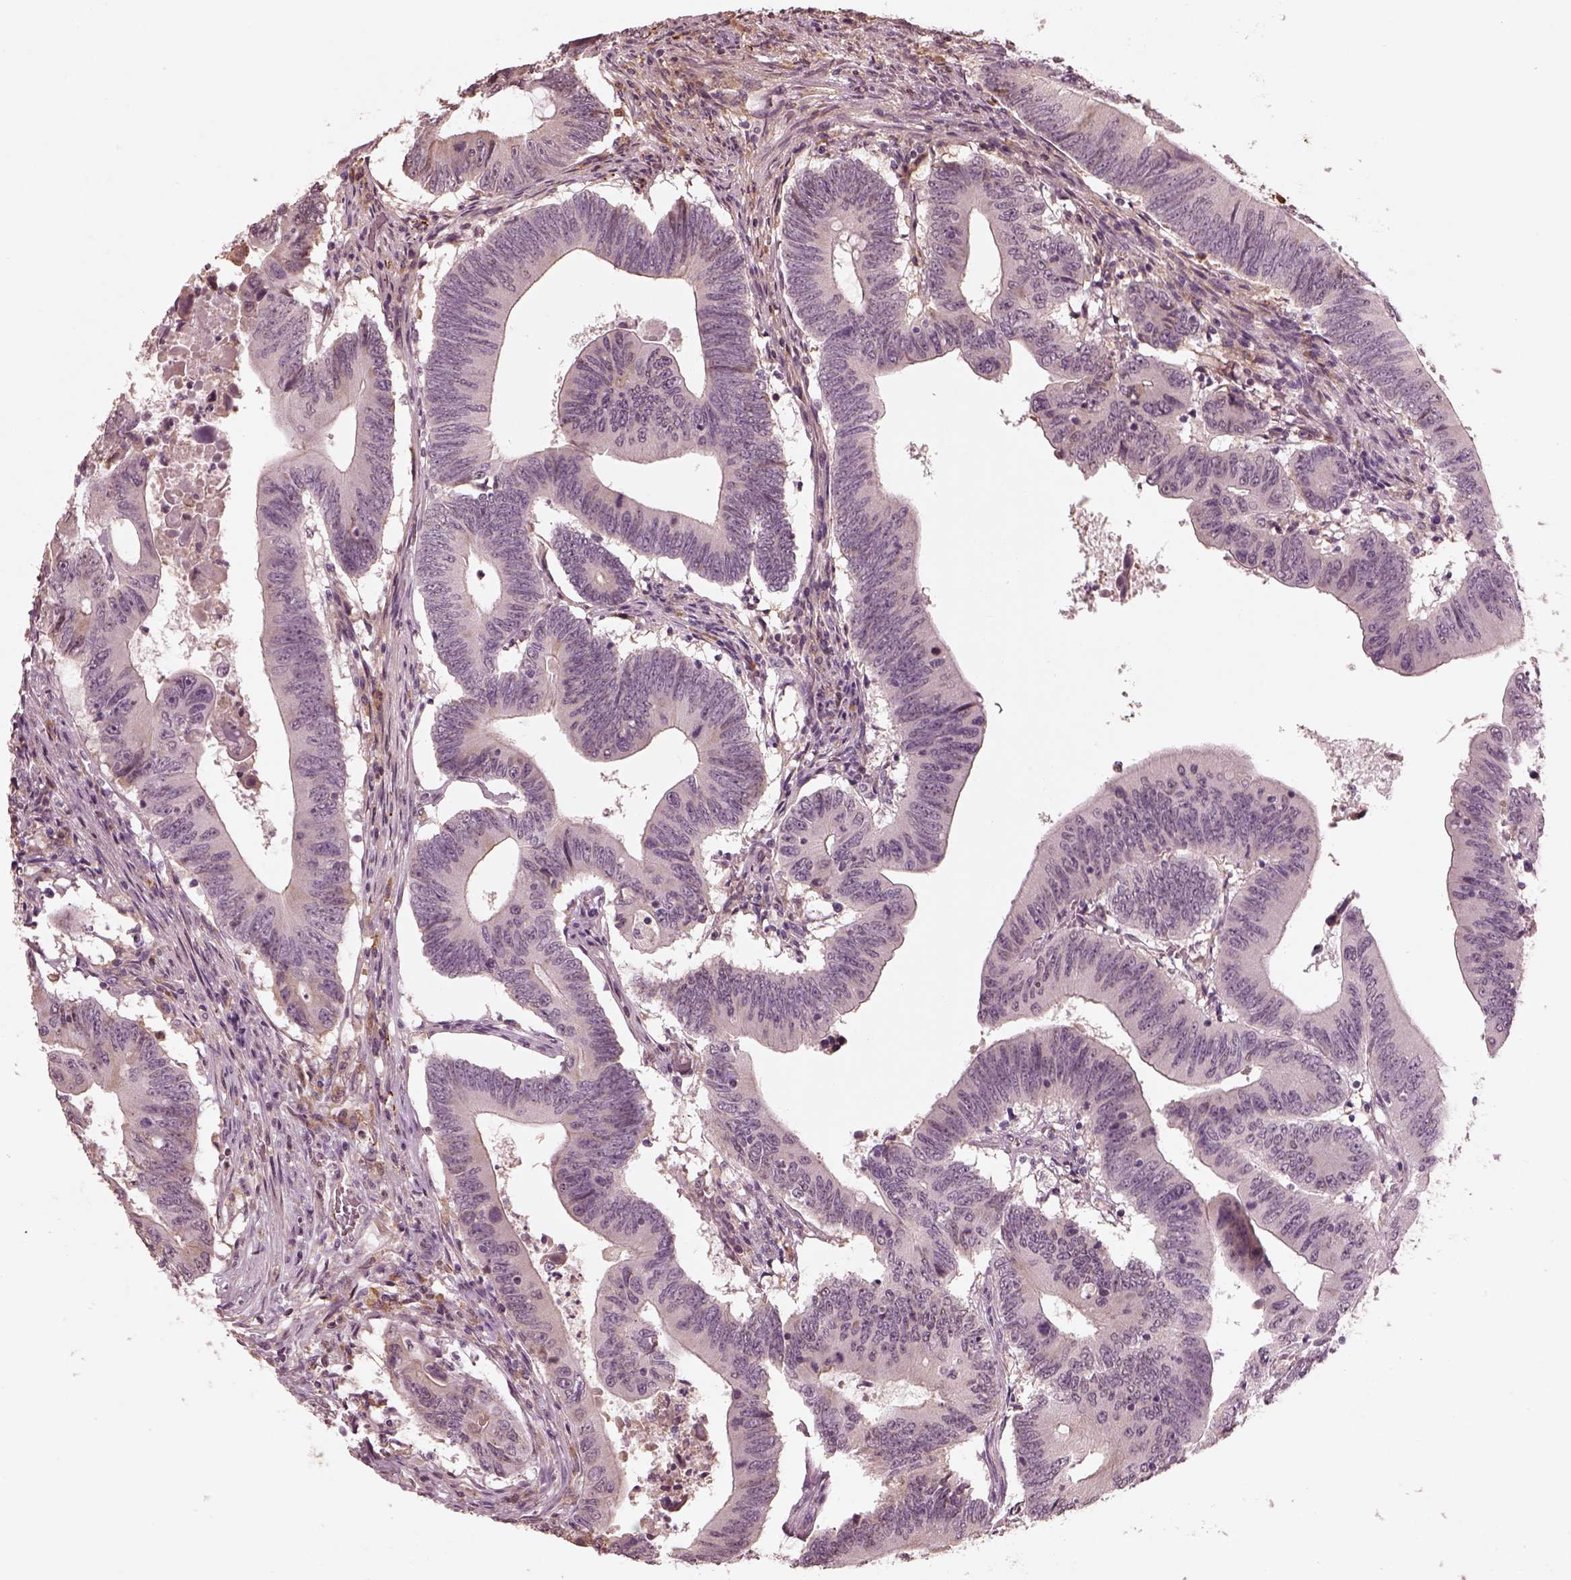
{"staining": {"intensity": "negative", "quantity": "none", "location": "none"}, "tissue": "colorectal cancer", "cell_type": "Tumor cells", "image_type": "cancer", "snomed": [{"axis": "morphology", "description": "Adenocarcinoma, NOS"}, {"axis": "topography", "description": "Colon"}], "caption": "There is no significant expression in tumor cells of colorectal cancer (adenocarcinoma).", "gene": "CALR3", "patient": {"sex": "female", "age": 90}}